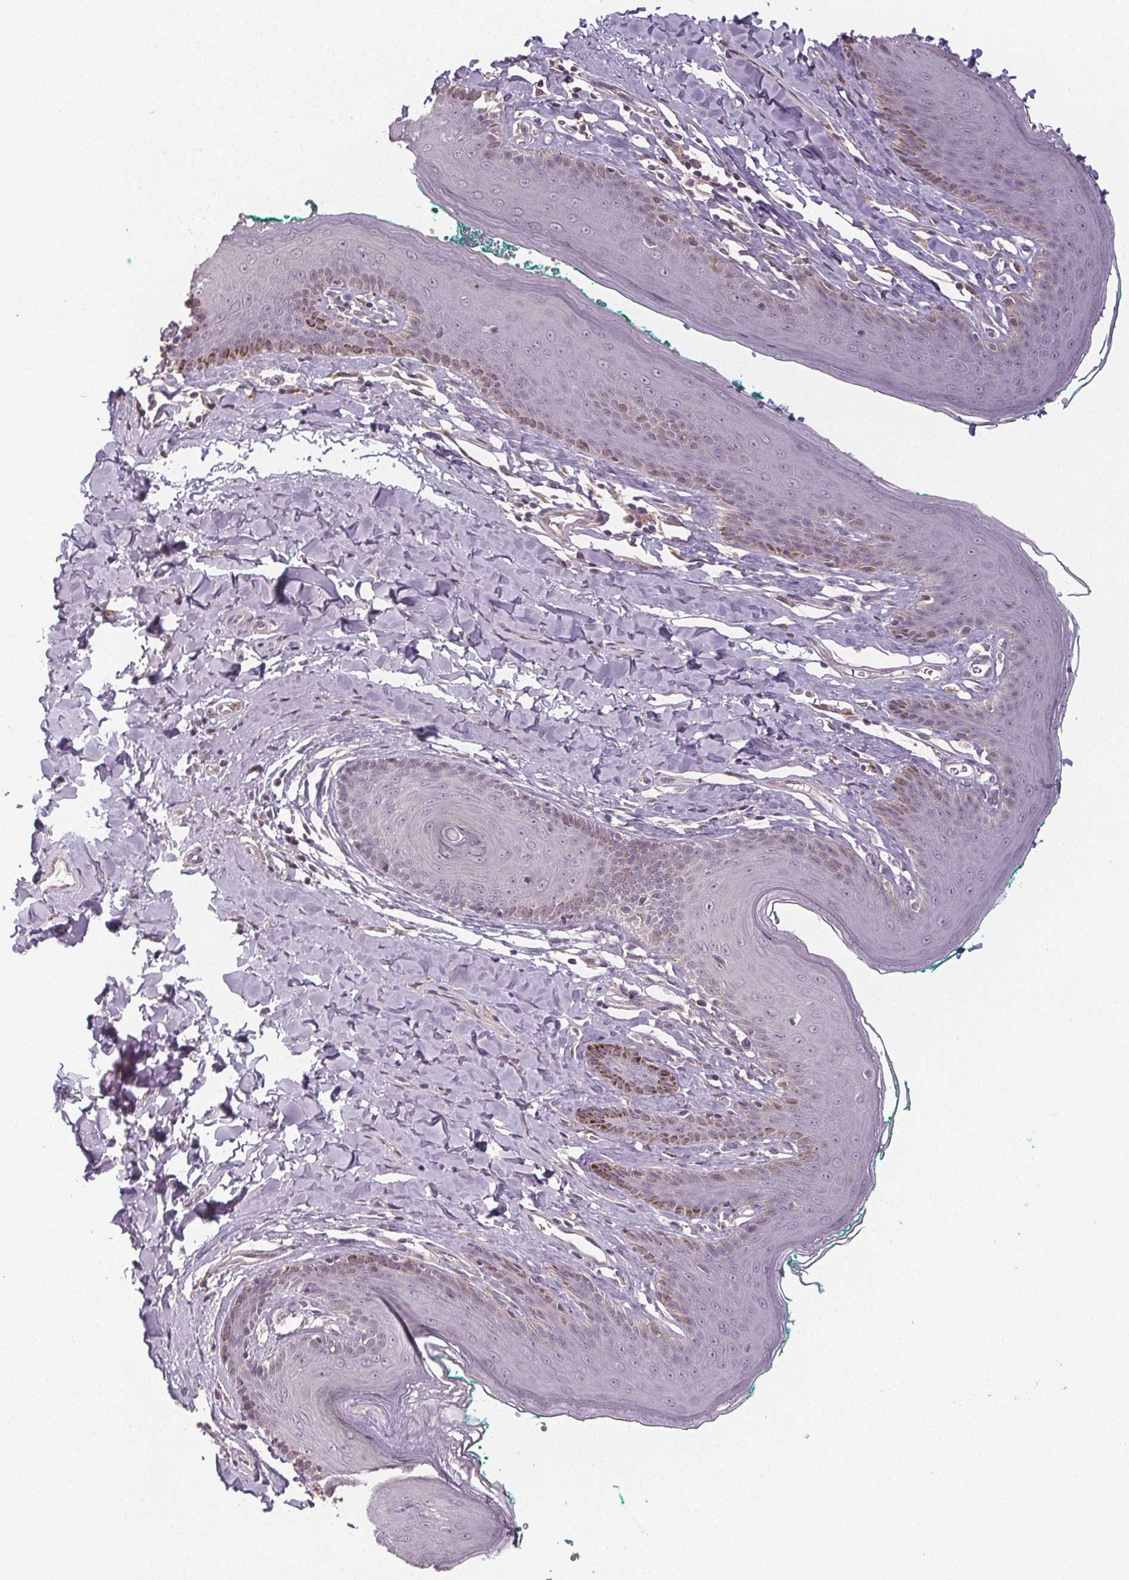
{"staining": {"intensity": "negative", "quantity": "none", "location": "none"}, "tissue": "skin", "cell_type": "Epidermal cells", "image_type": "normal", "snomed": [{"axis": "morphology", "description": "Normal tissue, NOS"}, {"axis": "topography", "description": "Vulva"}, {"axis": "topography", "description": "Peripheral nerve tissue"}], "caption": "A high-resolution micrograph shows immunohistochemistry staining of unremarkable skin, which demonstrates no significant staining in epidermal cells. (DAB (3,3'-diaminobenzidine) IHC with hematoxylin counter stain).", "gene": "SLC26A2", "patient": {"sex": "female", "age": 66}}